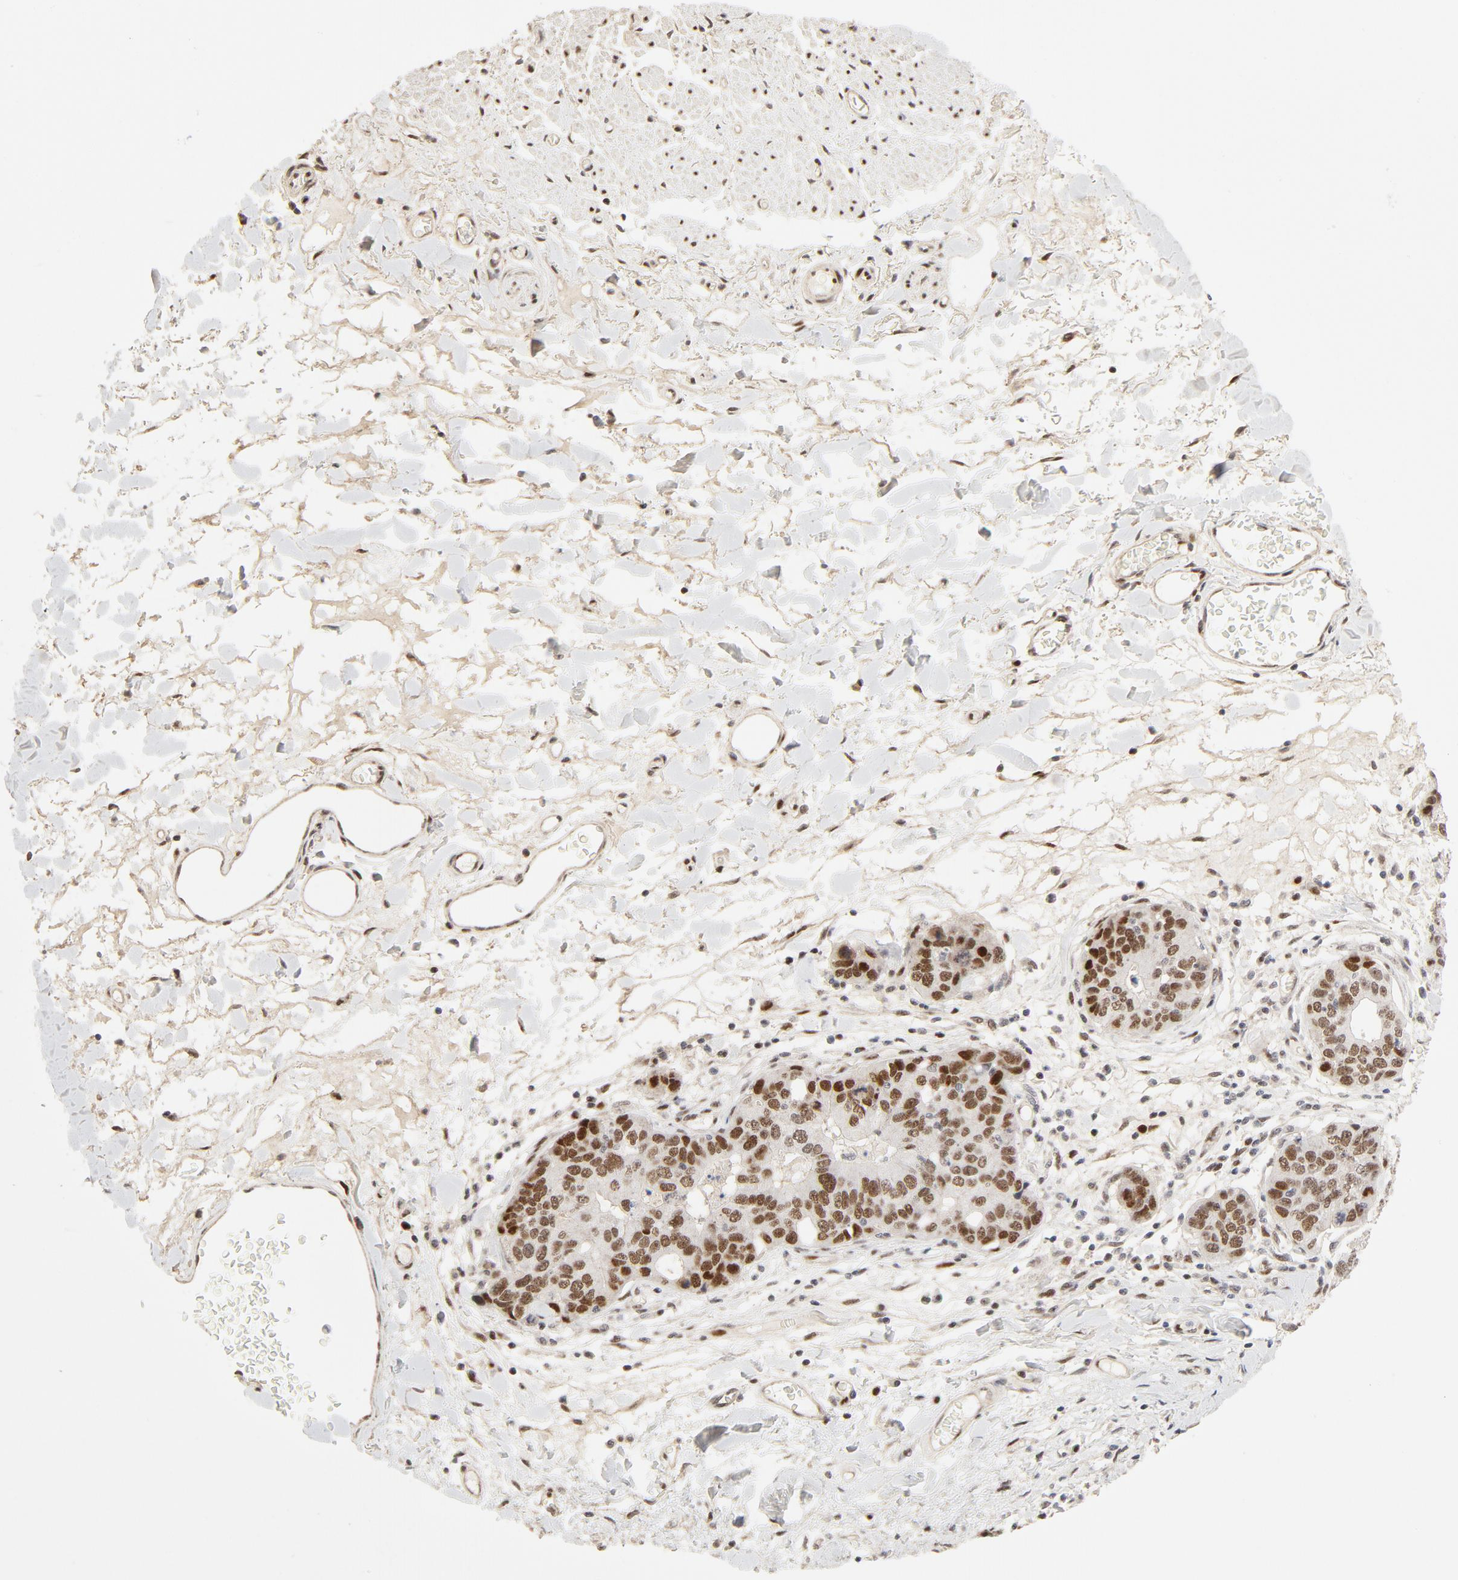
{"staining": {"intensity": "moderate", "quantity": ">75%", "location": "nuclear"}, "tissue": "stomach cancer", "cell_type": "Tumor cells", "image_type": "cancer", "snomed": [{"axis": "morphology", "description": "Adenocarcinoma, NOS"}, {"axis": "topography", "description": "Esophagus"}, {"axis": "topography", "description": "Stomach"}], "caption": "Adenocarcinoma (stomach) was stained to show a protein in brown. There is medium levels of moderate nuclear staining in about >75% of tumor cells. The staining was performed using DAB (3,3'-diaminobenzidine) to visualize the protein expression in brown, while the nuclei were stained in blue with hematoxylin (Magnification: 20x).", "gene": "GTF2I", "patient": {"sex": "male", "age": 74}}